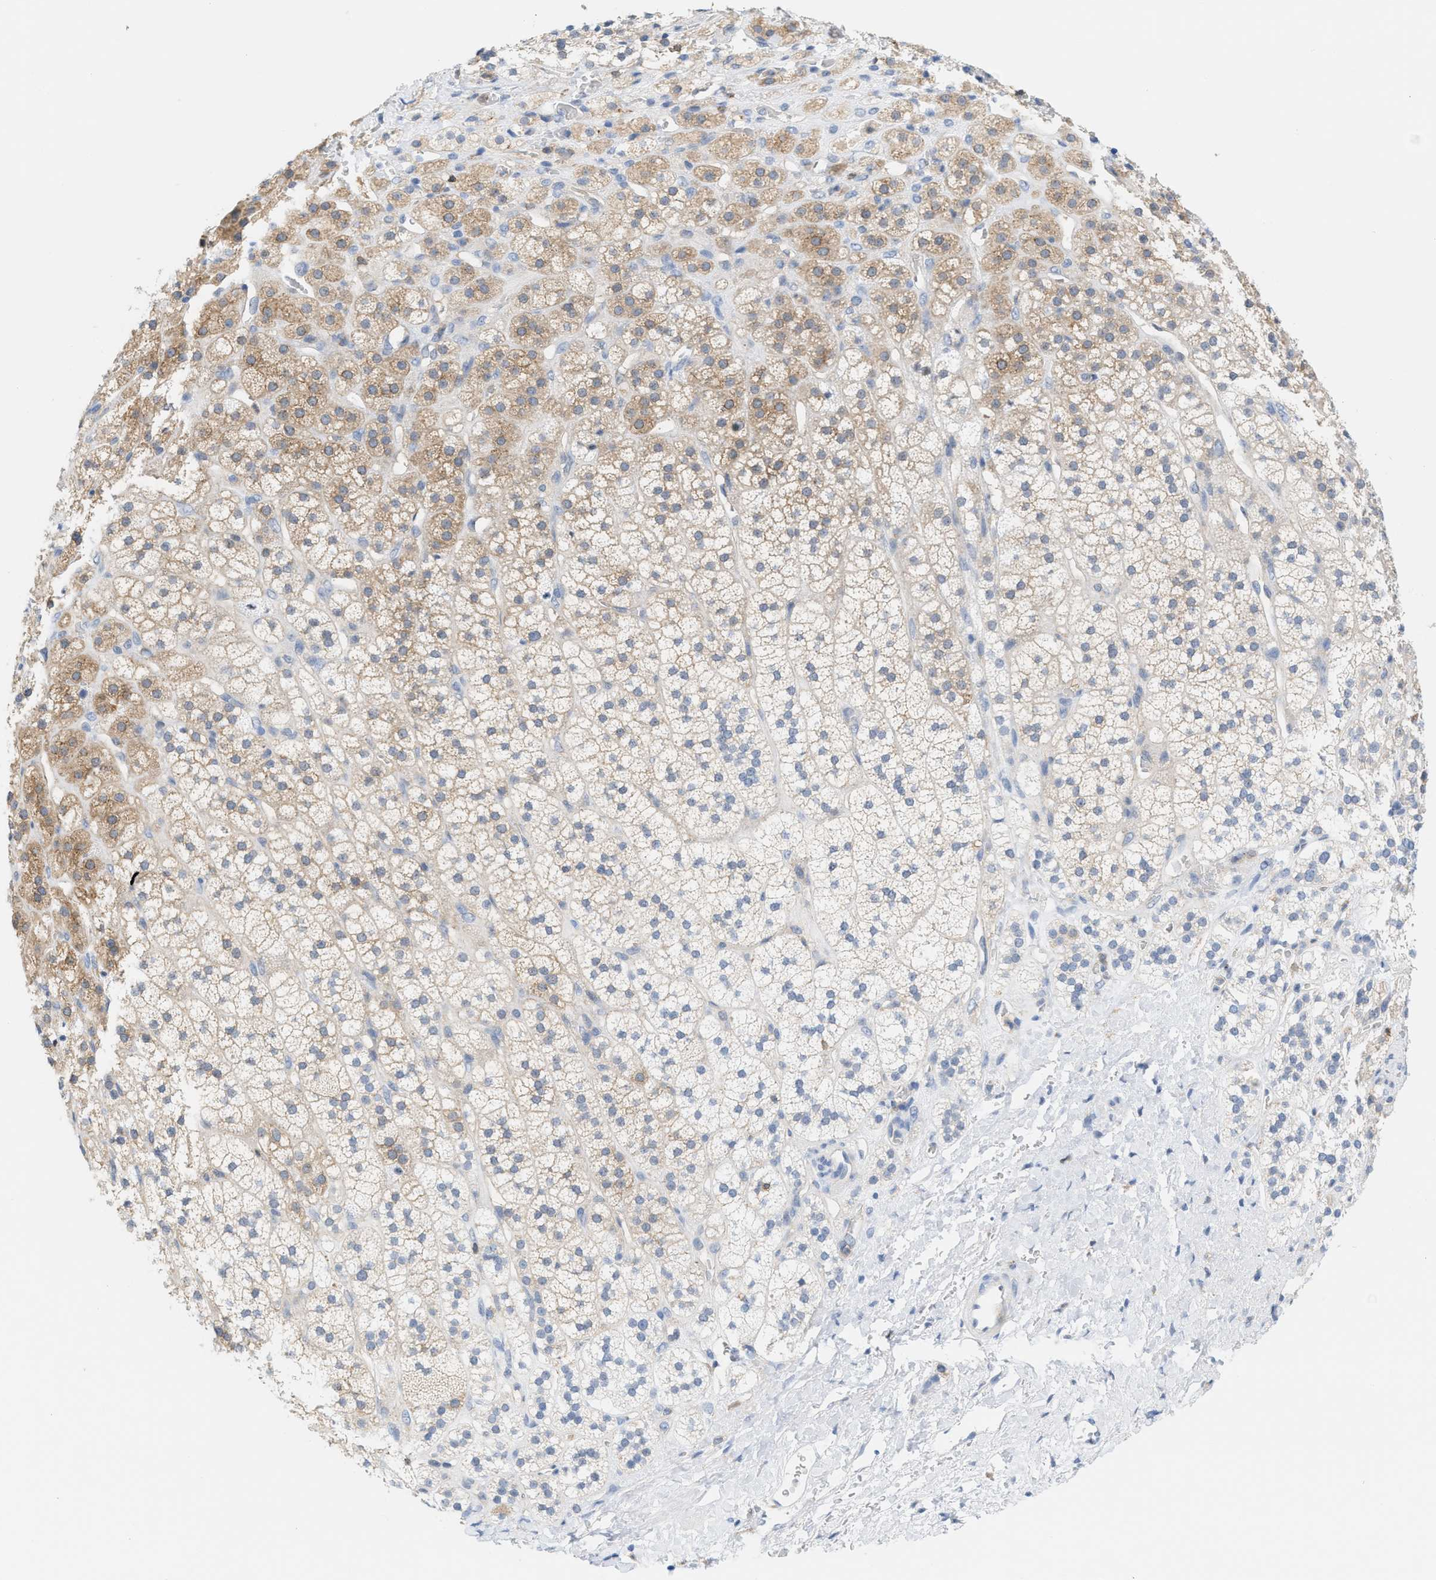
{"staining": {"intensity": "weak", "quantity": "25%-75%", "location": "cytoplasmic/membranous"}, "tissue": "adrenal gland", "cell_type": "Glandular cells", "image_type": "normal", "snomed": [{"axis": "morphology", "description": "Normal tissue, NOS"}, {"axis": "topography", "description": "Adrenal gland"}], "caption": "The immunohistochemical stain highlights weak cytoplasmic/membranous positivity in glandular cells of benign adrenal gland. The staining was performed using DAB to visualize the protein expression in brown, while the nuclei were stained in blue with hematoxylin (Magnification: 20x).", "gene": "IL16", "patient": {"sex": "male", "age": 56}}